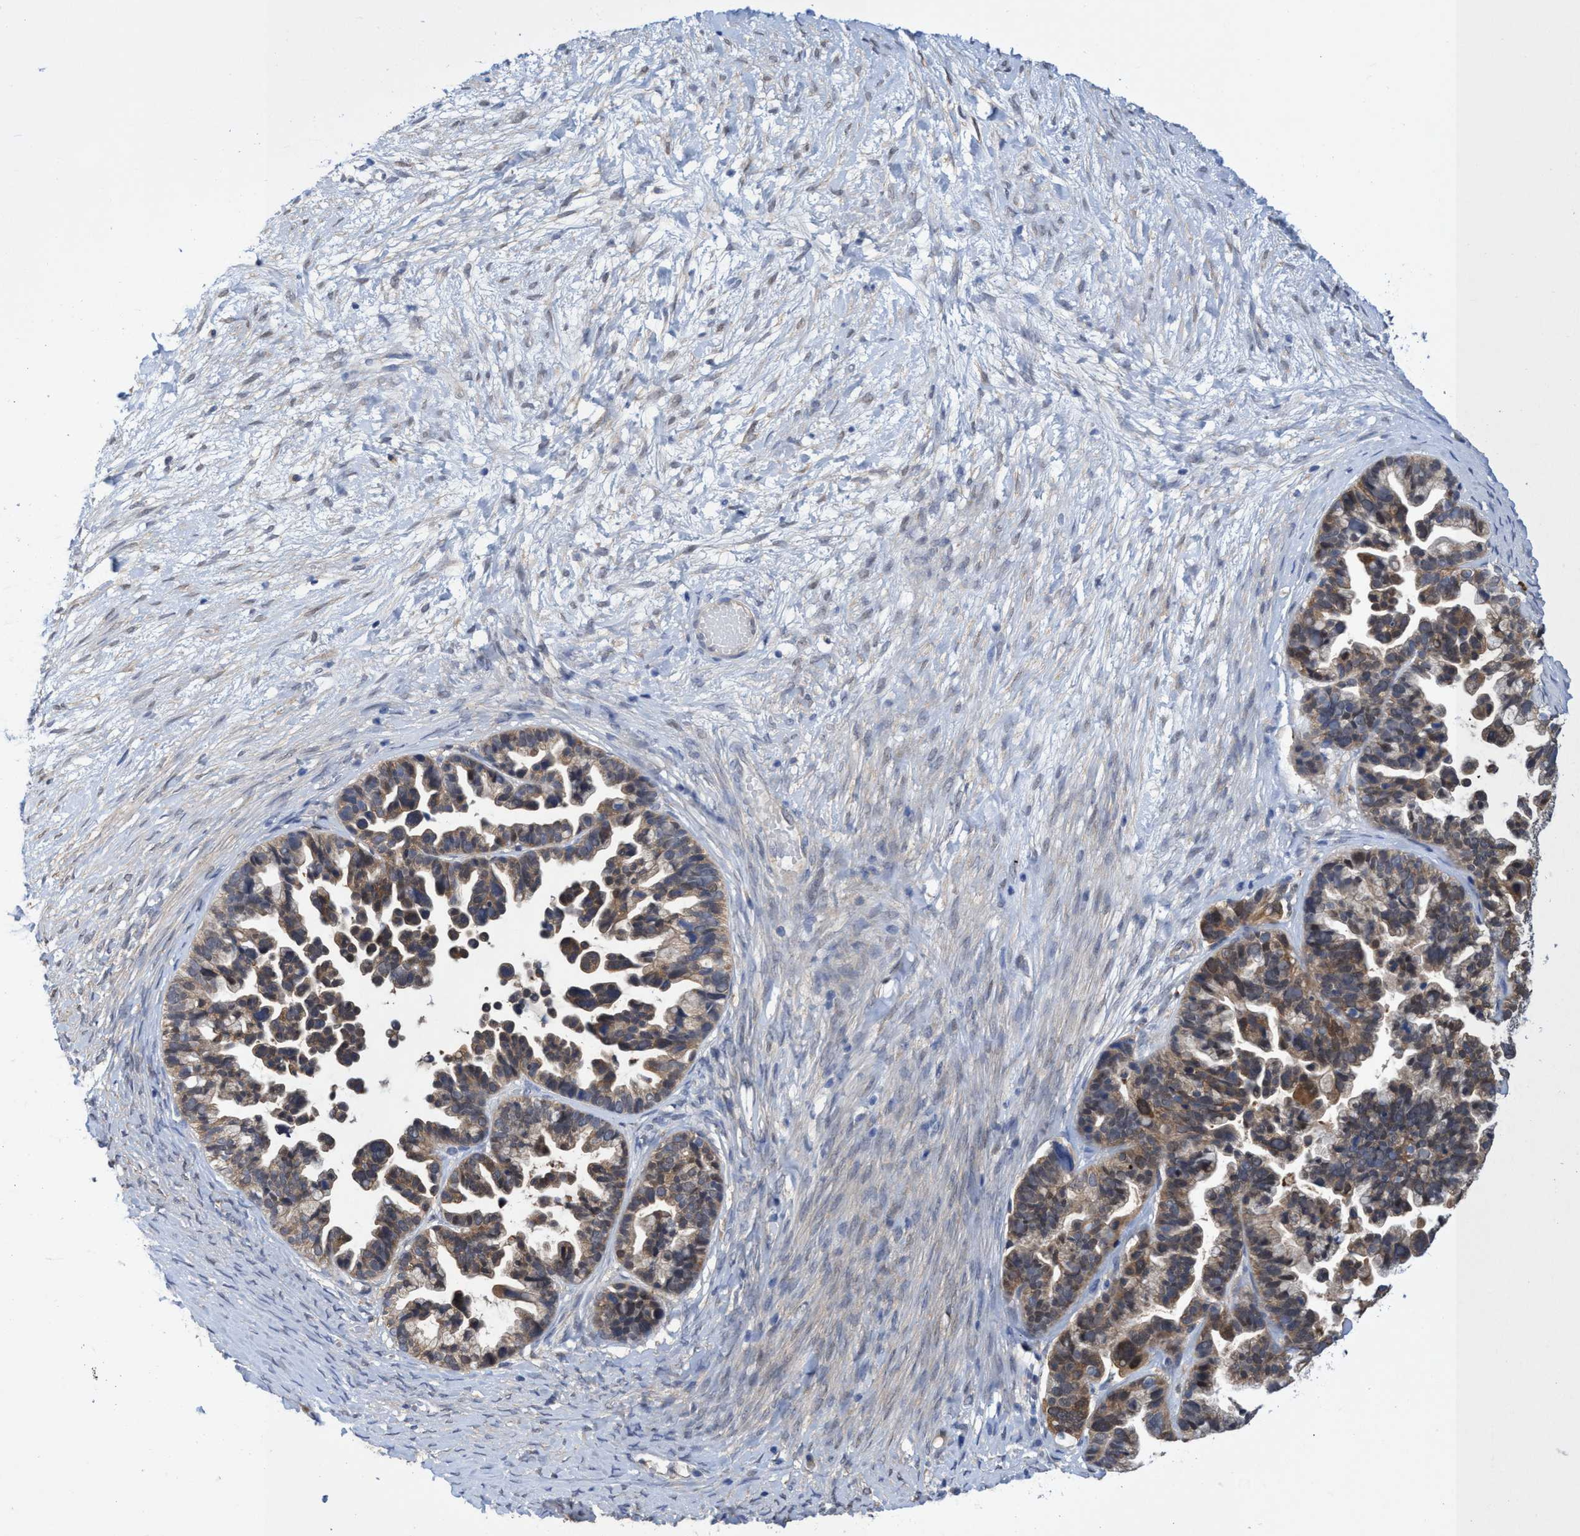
{"staining": {"intensity": "moderate", "quantity": ">75%", "location": "cytoplasmic/membranous"}, "tissue": "ovarian cancer", "cell_type": "Tumor cells", "image_type": "cancer", "snomed": [{"axis": "morphology", "description": "Cystadenocarcinoma, serous, NOS"}, {"axis": "topography", "description": "Ovary"}], "caption": "This is an image of immunohistochemistry staining of ovarian serous cystadenocarcinoma, which shows moderate expression in the cytoplasmic/membranous of tumor cells.", "gene": "PNPO", "patient": {"sex": "female", "age": 56}}